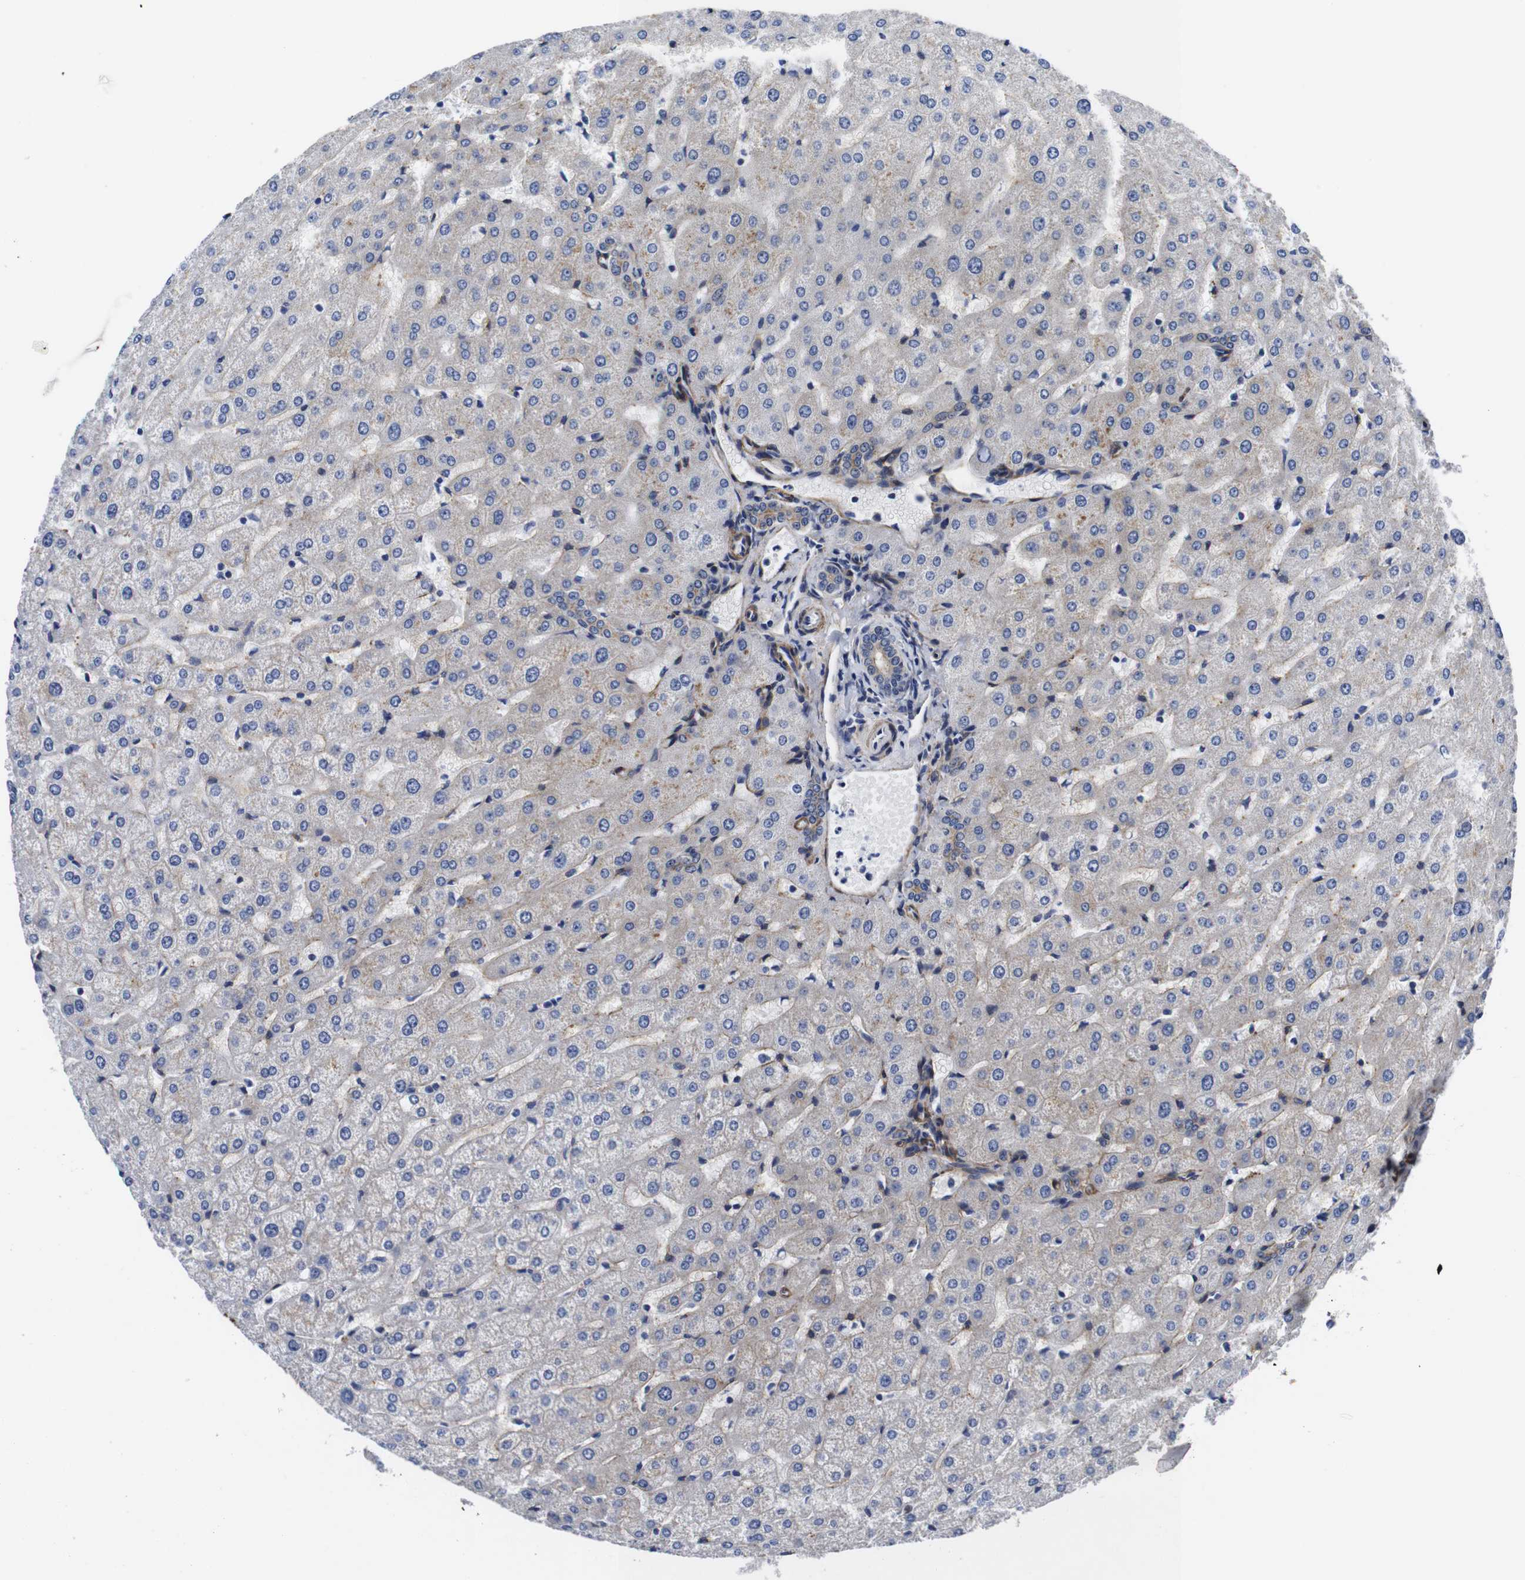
{"staining": {"intensity": "weak", "quantity": "<25%", "location": "cytoplasmic/membranous"}, "tissue": "liver", "cell_type": "Cholangiocytes", "image_type": "normal", "snomed": [{"axis": "morphology", "description": "Normal tissue, NOS"}, {"axis": "morphology", "description": "Fibrosis, NOS"}, {"axis": "topography", "description": "Liver"}], "caption": "This micrograph is of unremarkable liver stained with immunohistochemistry (IHC) to label a protein in brown with the nuclei are counter-stained blue. There is no positivity in cholangiocytes.", "gene": "WNT10A", "patient": {"sex": "female", "age": 29}}